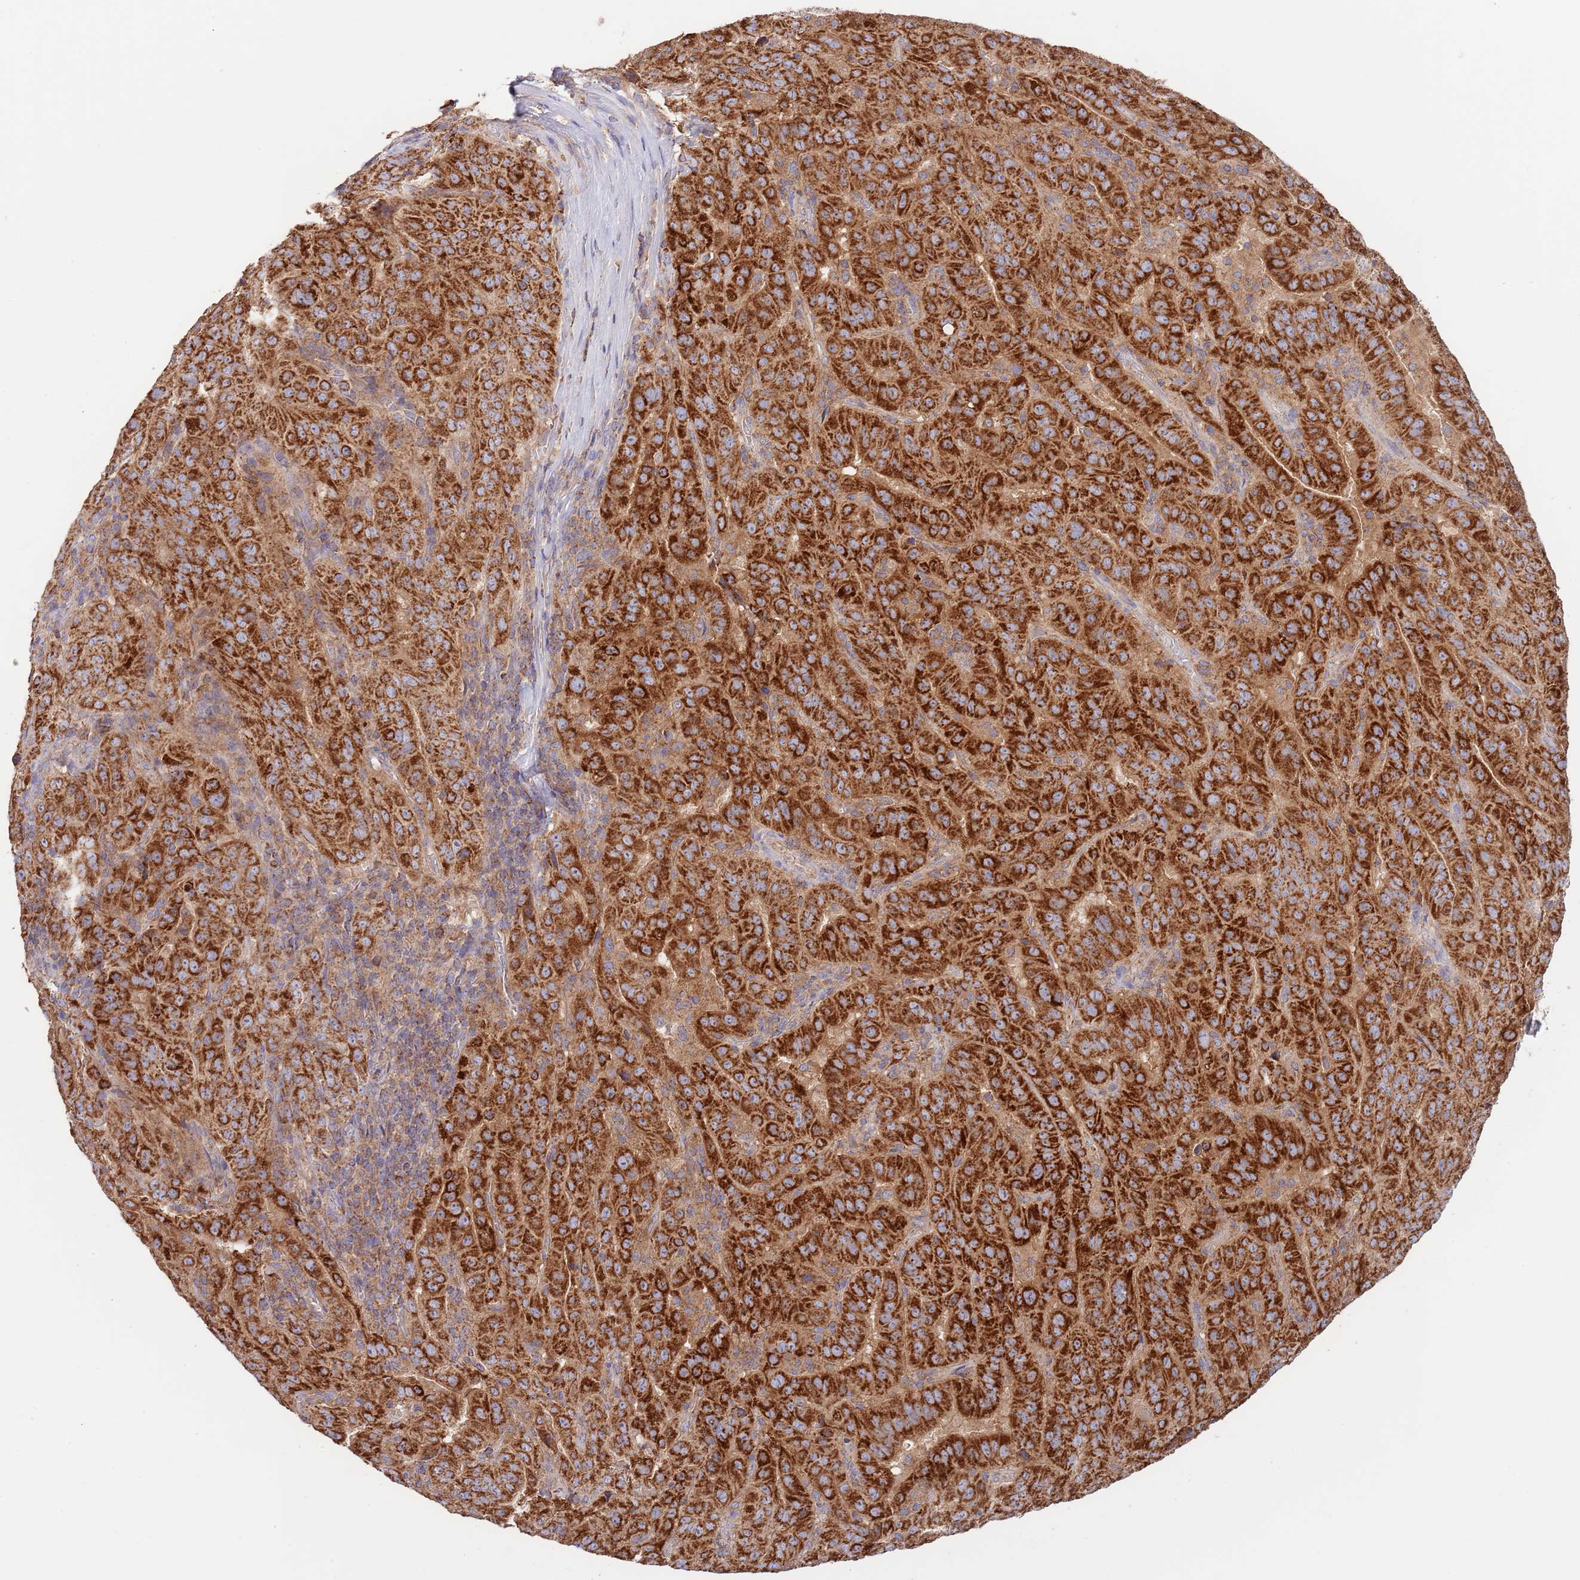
{"staining": {"intensity": "strong", "quantity": ">75%", "location": "cytoplasmic/membranous"}, "tissue": "pancreatic cancer", "cell_type": "Tumor cells", "image_type": "cancer", "snomed": [{"axis": "morphology", "description": "Adenocarcinoma, NOS"}, {"axis": "topography", "description": "Pancreas"}], "caption": "Pancreatic cancer (adenocarcinoma) tissue demonstrates strong cytoplasmic/membranous positivity in approximately >75% of tumor cells", "gene": "DNAJA3", "patient": {"sex": "male", "age": 63}}